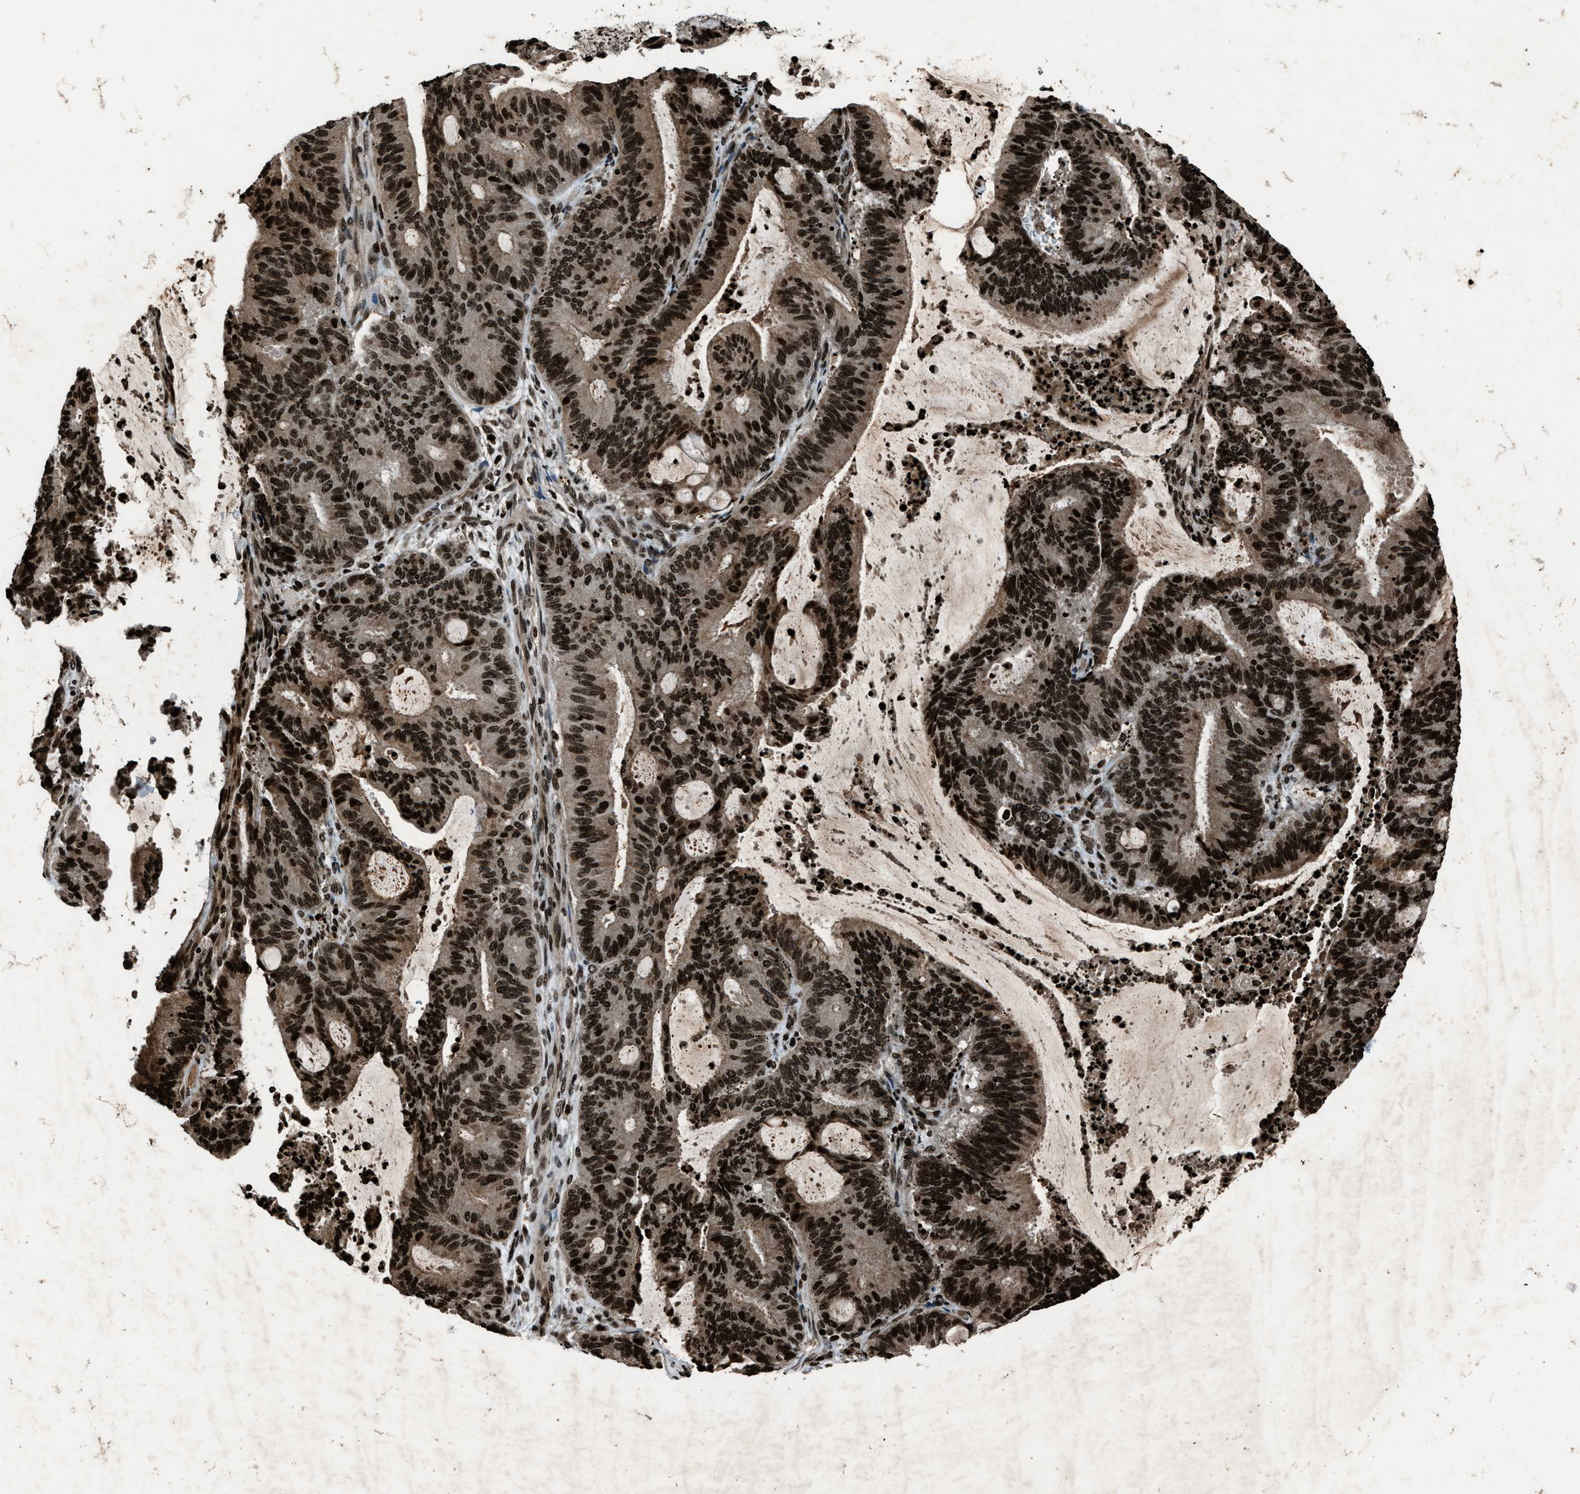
{"staining": {"intensity": "strong", "quantity": ">75%", "location": "cytoplasmic/membranous,nuclear"}, "tissue": "liver cancer", "cell_type": "Tumor cells", "image_type": "cancer", "snomed": [{"axis": "morphology", "description": "Cholangiocarcinoma"}, {"axis": "topography", "description": "Liver"}], "caption": "Tumor cells reveal high levels of strong cytoplasmic/membranous and nuclear staining in approximately >75% of cells in cholangiocarcinoma (liver).", "gene": "H4C1", "patient": {"sex": "female", "age": 73}}